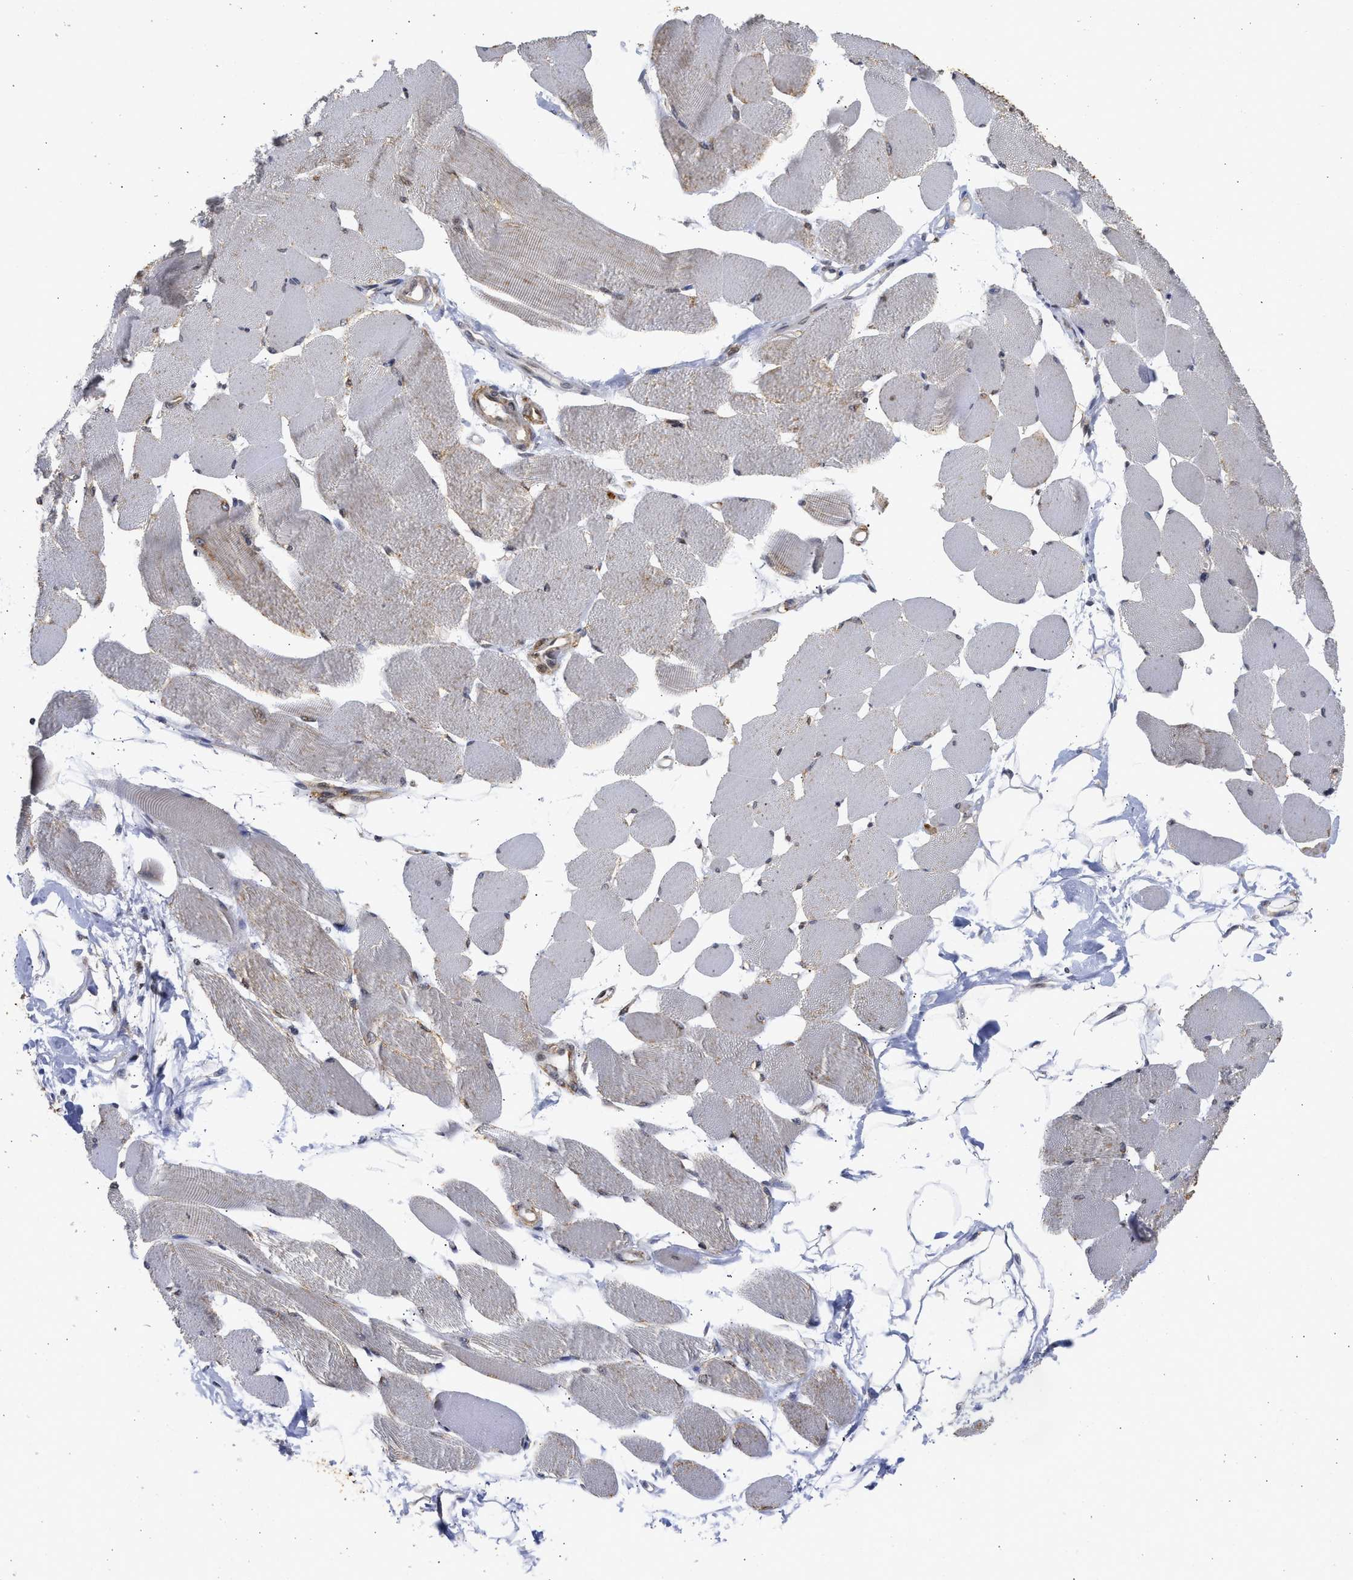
{"staining": {"intensity": "weak", "quantity": "<25%", "location": "cytoplasmic/membranous"}, "tissue": "skeletal muscle", "cell_type": "Myocytes", "image_type": "normal", "snomed": [{"axis": "morphology", "description": "Normal tissue, NOS"}, {"axis": "topography", "description": "Skeletal muscle"}, {"axis": "topography", "description": "Peripheral nerve tissue"}], "caption": "IHC histopathology image of unremarkable skeletal muscle: human skeletal muscle stained with DAB displays no significant protein positivity in myocytes.", "gene": "ENSG00000142539", "patient": {"sex": "female", "age": 84}}